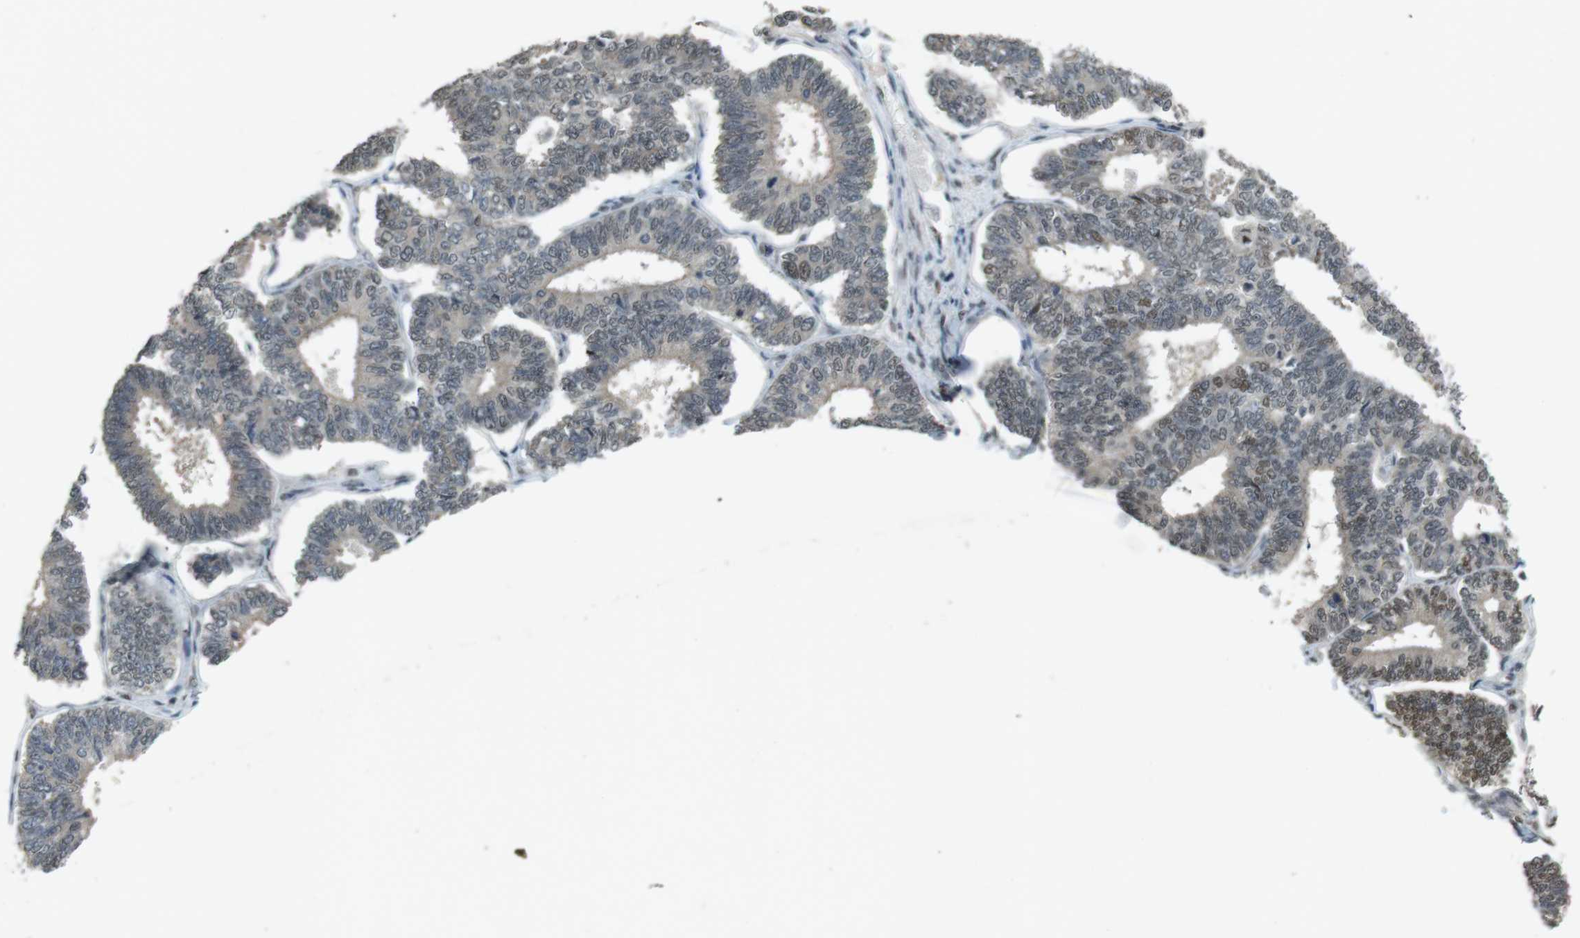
{"staining": {"intensity": "moderate", "quantity": "<25%", "location": "nuclear"}, "tissue": "endometrial cancer", "cell_type": "Tumor cells", "image_type": "cancer", "snomed": [{"axis": "morphology", "description": "Adenocarcinoma, NOS"}, {"axis": "topography", "description": "Endometrium"}], "caption": "Endometrial cancer was stained to show a protein in brown. There is low levels of moderate nuclear staining in about <25% of tumor cells. The staining is performed using DAB brown chromogen to label protein expression. The nuclei are counter-stained blue using hematoxylin.", "gene": "ORAI3", "patient": {"sex": "female", "age": 70}}